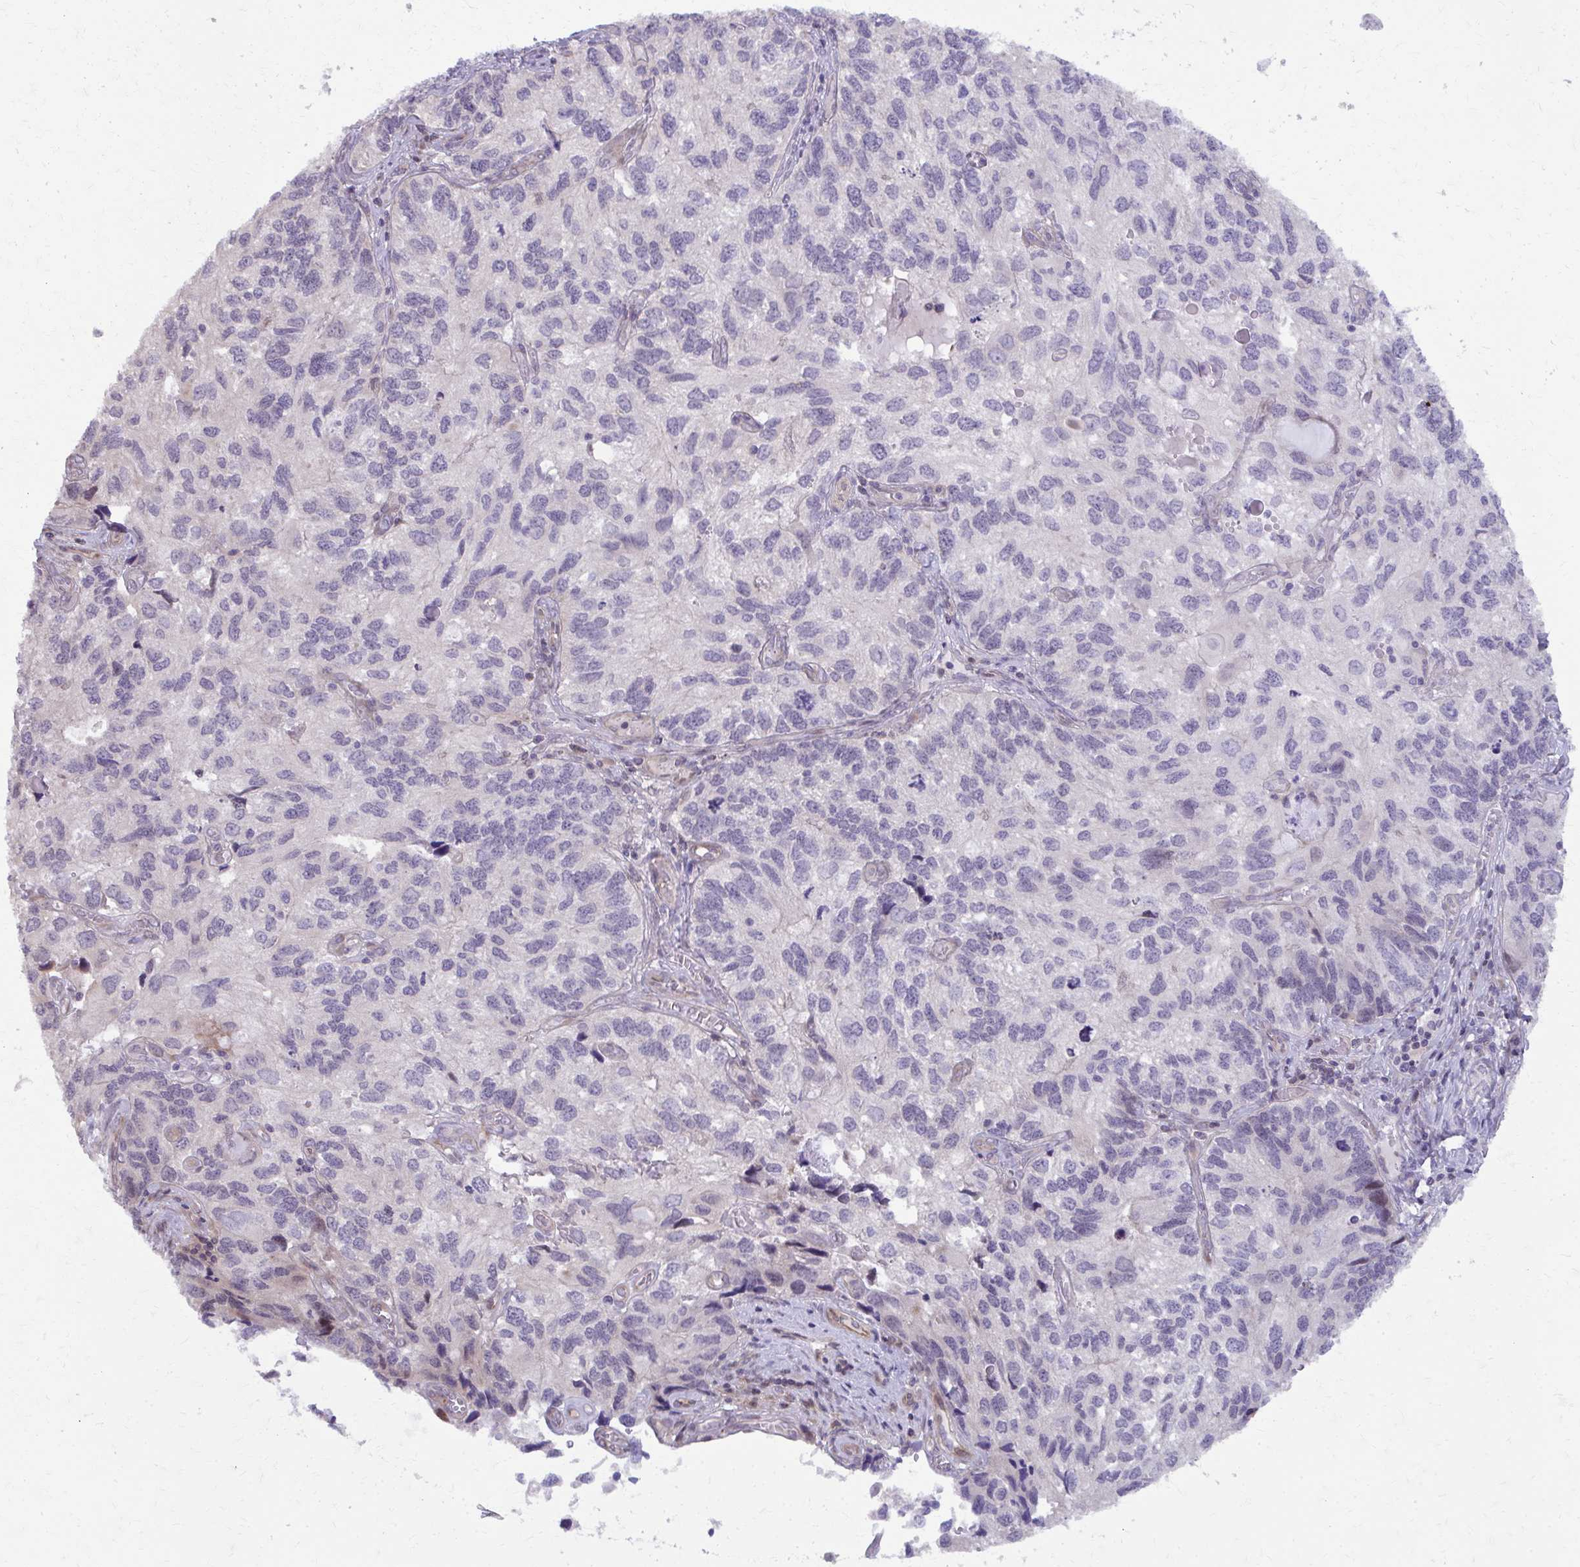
{"staining": {"intensity": "negative", "quantity": "none", "location": "none"}, "tissue": "endometrial cancer", "cell_type": "Tumor cells", "image_type": "cancer", "snomed": [{"axis": "morphology", "description": "Carcinoma, NOS"}, {"axis": "topography", "description": "Uterus"}], "caption": "This is an immunohistochemistry (IHC) micrograph of endometrial cancer. There is no staining in tumor cells.", "gene": "MAF1", "patient": {"sex": "female", "age": 76}}